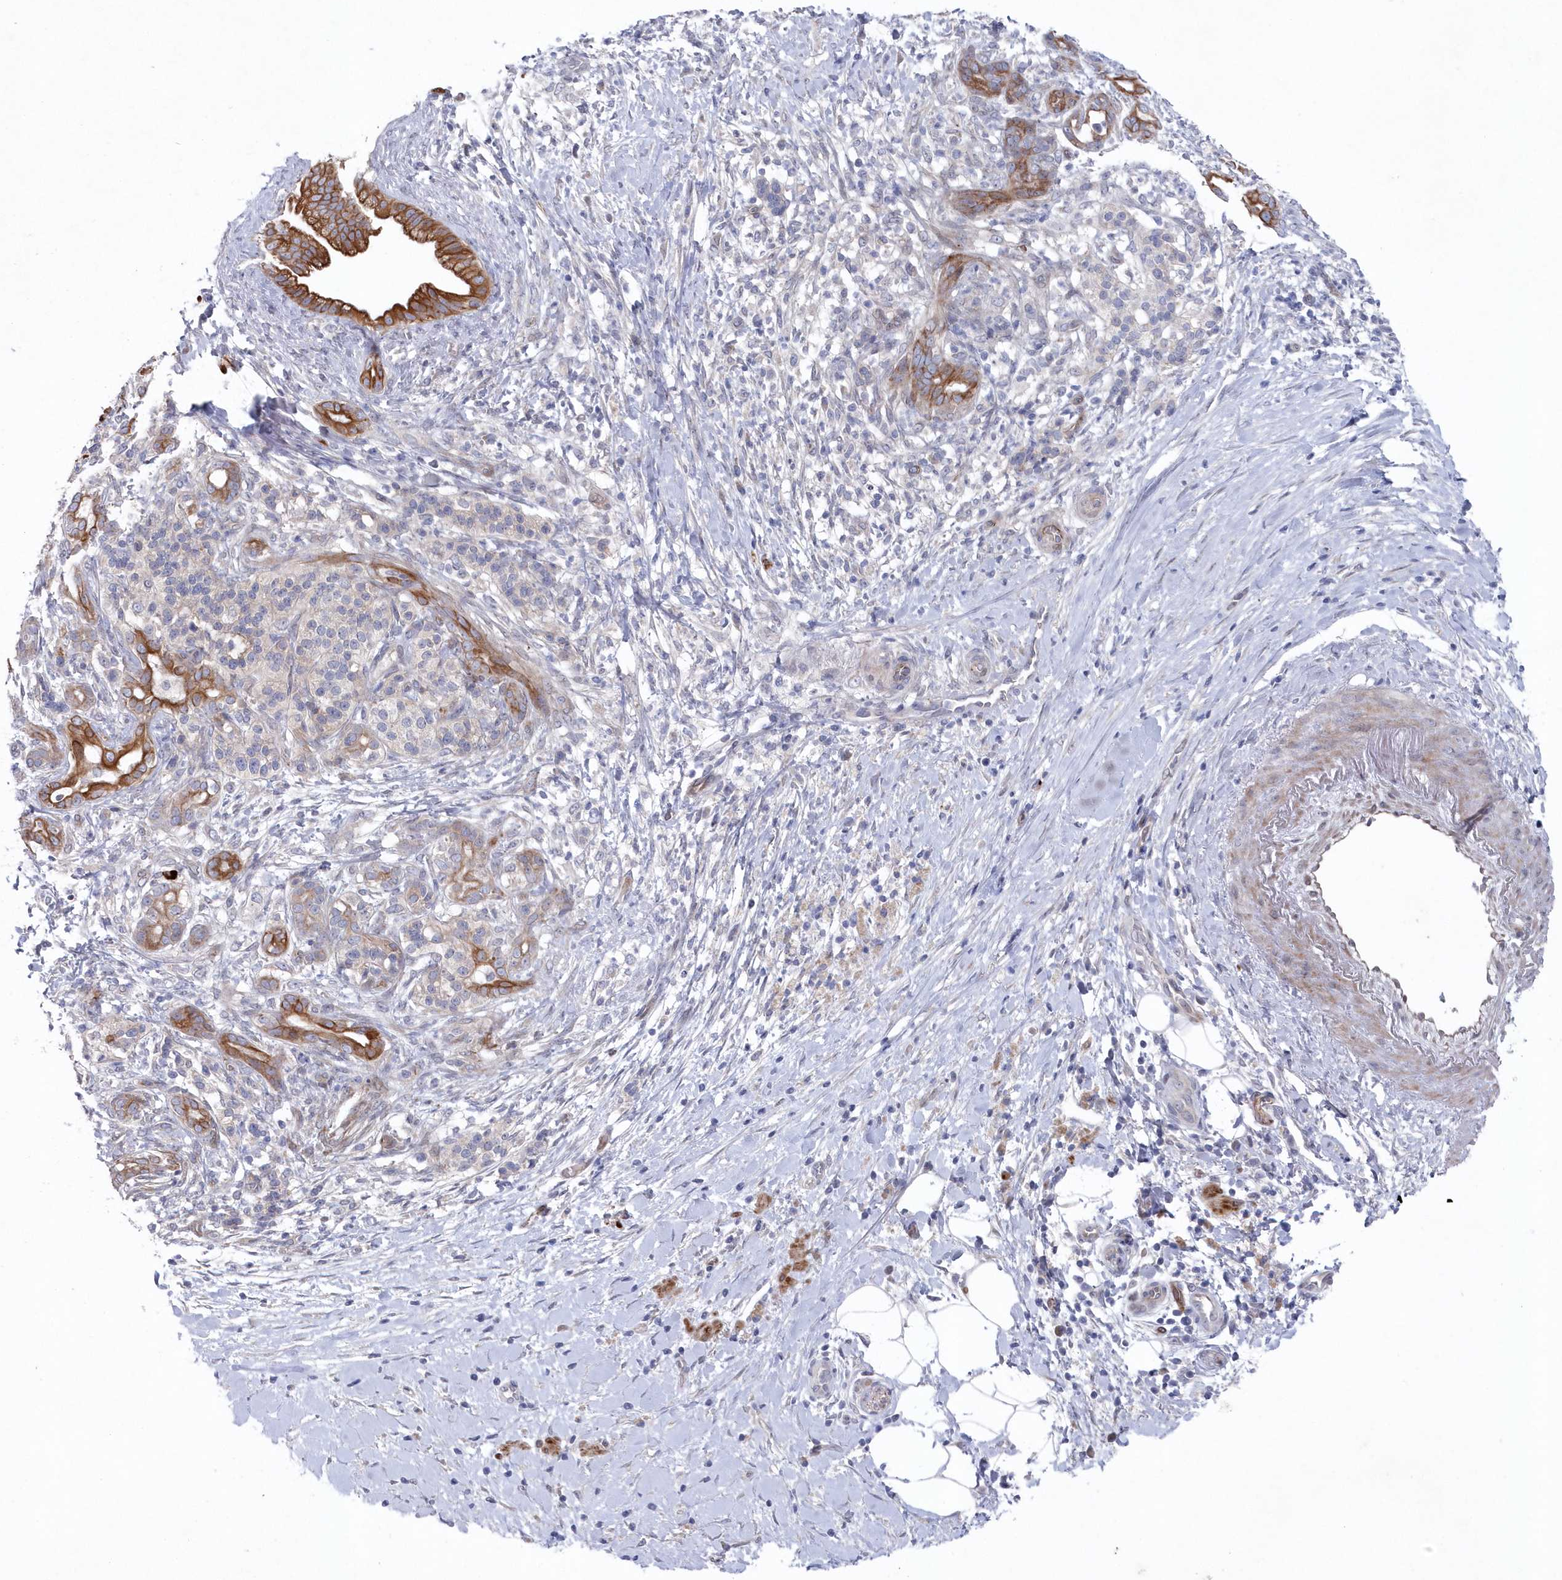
{"staining": {"intensity": "moderate", "quantity": ">75%", "location": "cytoplasmic/membranous"}, "tissue": "pancreatic cancer", "cell_type": "Tumor cells", "image_type": "cancer", "snomed": [{"axis": "morphology", "description": "Adenocarcinoma, NOS"}, {"axis": "topography", "description": "Pancreas"}], "caption": "Pancreatic adenocarcinoma stained with immunohistochemistry shows moderate cytoplasmic/membranous expression in approximately >75% of tumor cells.", "gene": "KIAA1586", "patient": {"sex": "male", "age": 58}}